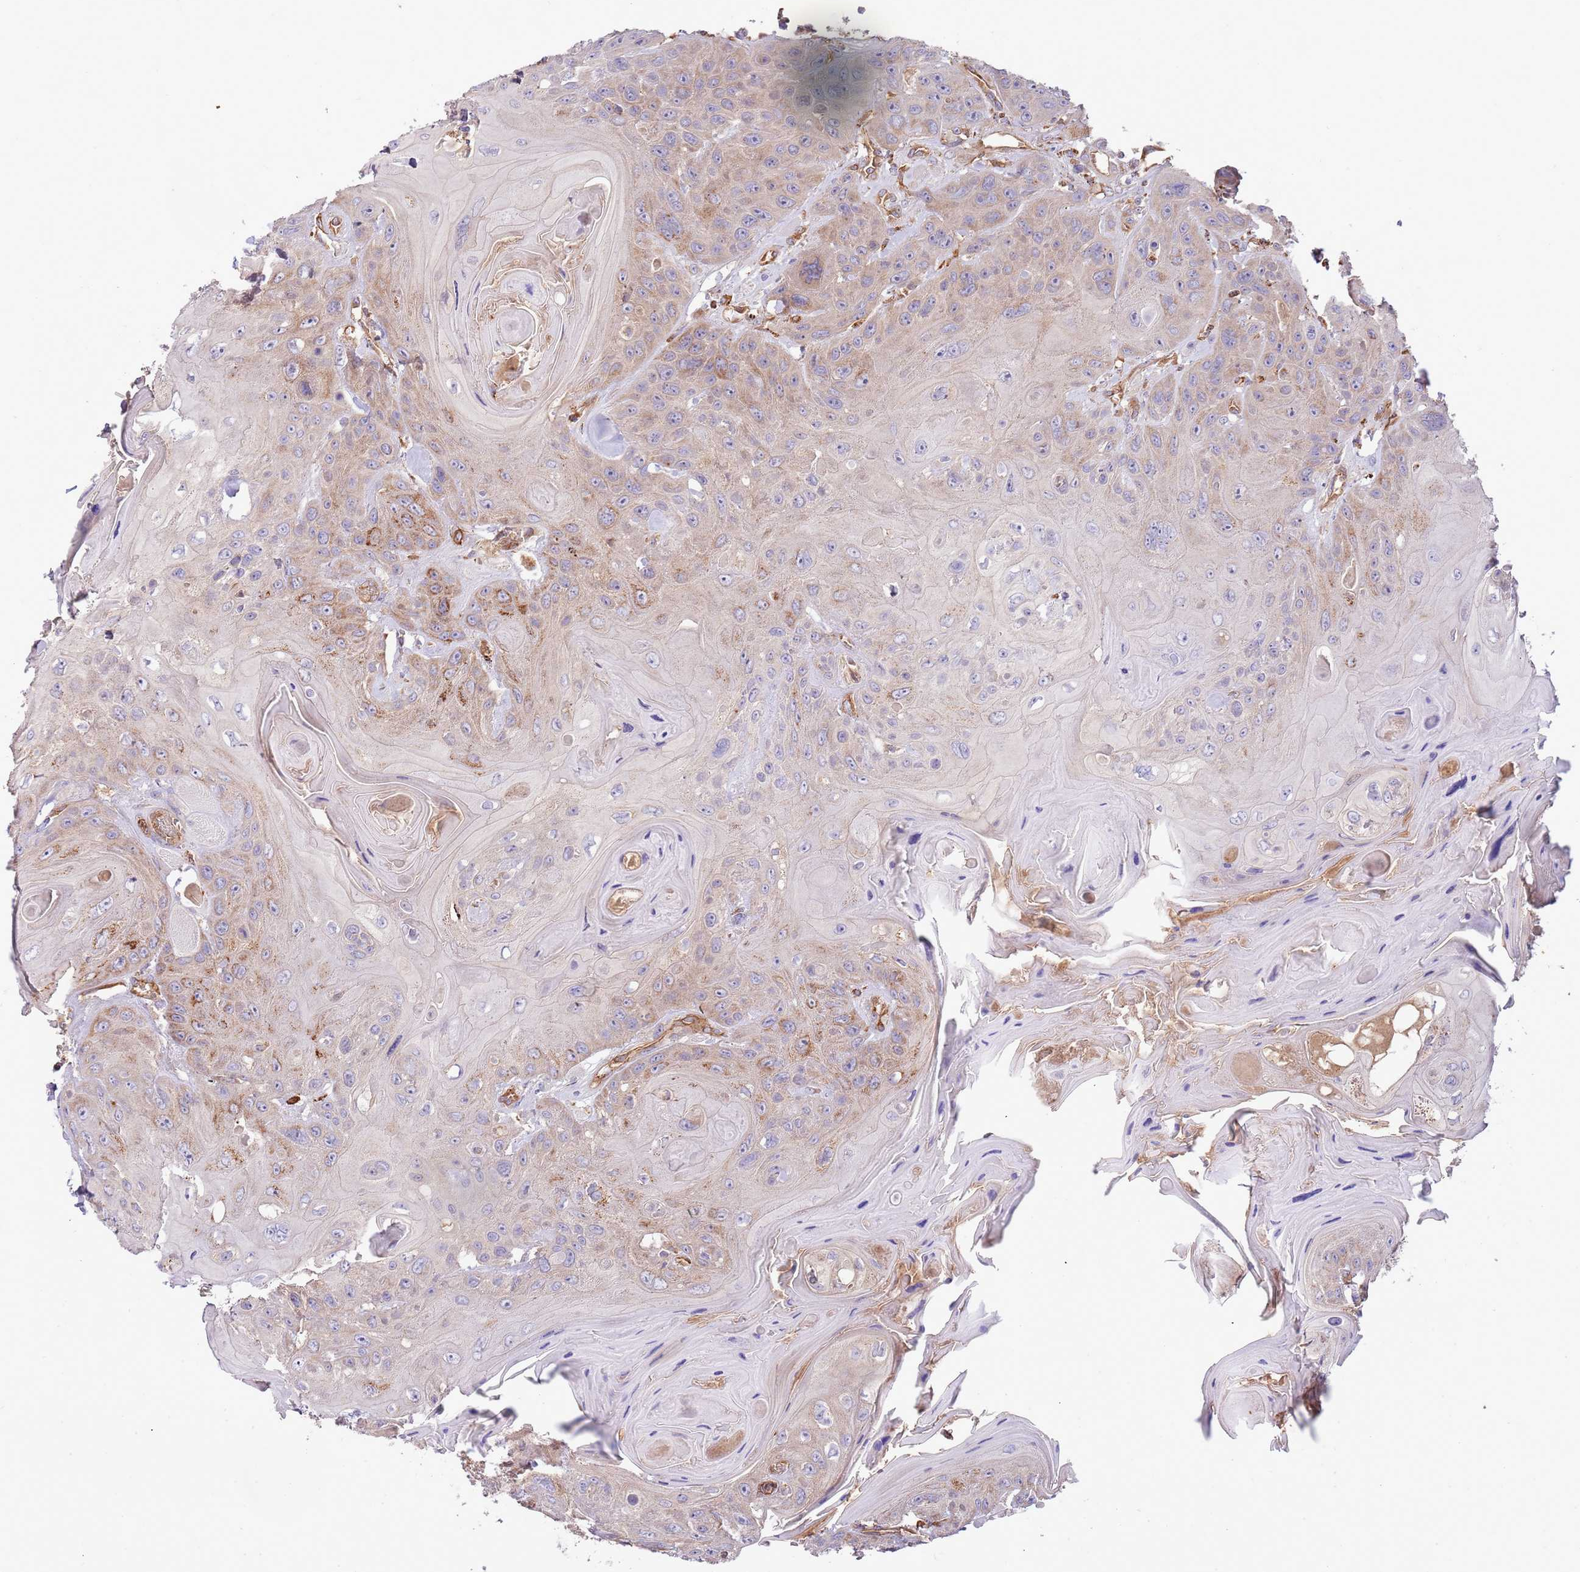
{"staining": {"intensity": "moderate", "quantity": "<25%", "location": "cytoplasmic/membranous"}, "tissue": "head and neck cancer", "cell_type": "Tumor cells", "image_type": "cancer", "snomed": [{"axis": "morphology", "description": "Squamous cell carcinoma, NOS"}, {"axis": "topography", "description": "Head-Neck"}], "caption": "Immunohistochemistry of head and neck cancer (squamous cell carcinoma) shows low levels of moderate cytoplasmic/membranous staining in about <25% of tumor cells. (IHC, brightfield microscopy, high magnification).", "gene": "DOCK6", "patient": {"sex": "female", "age": 59}}